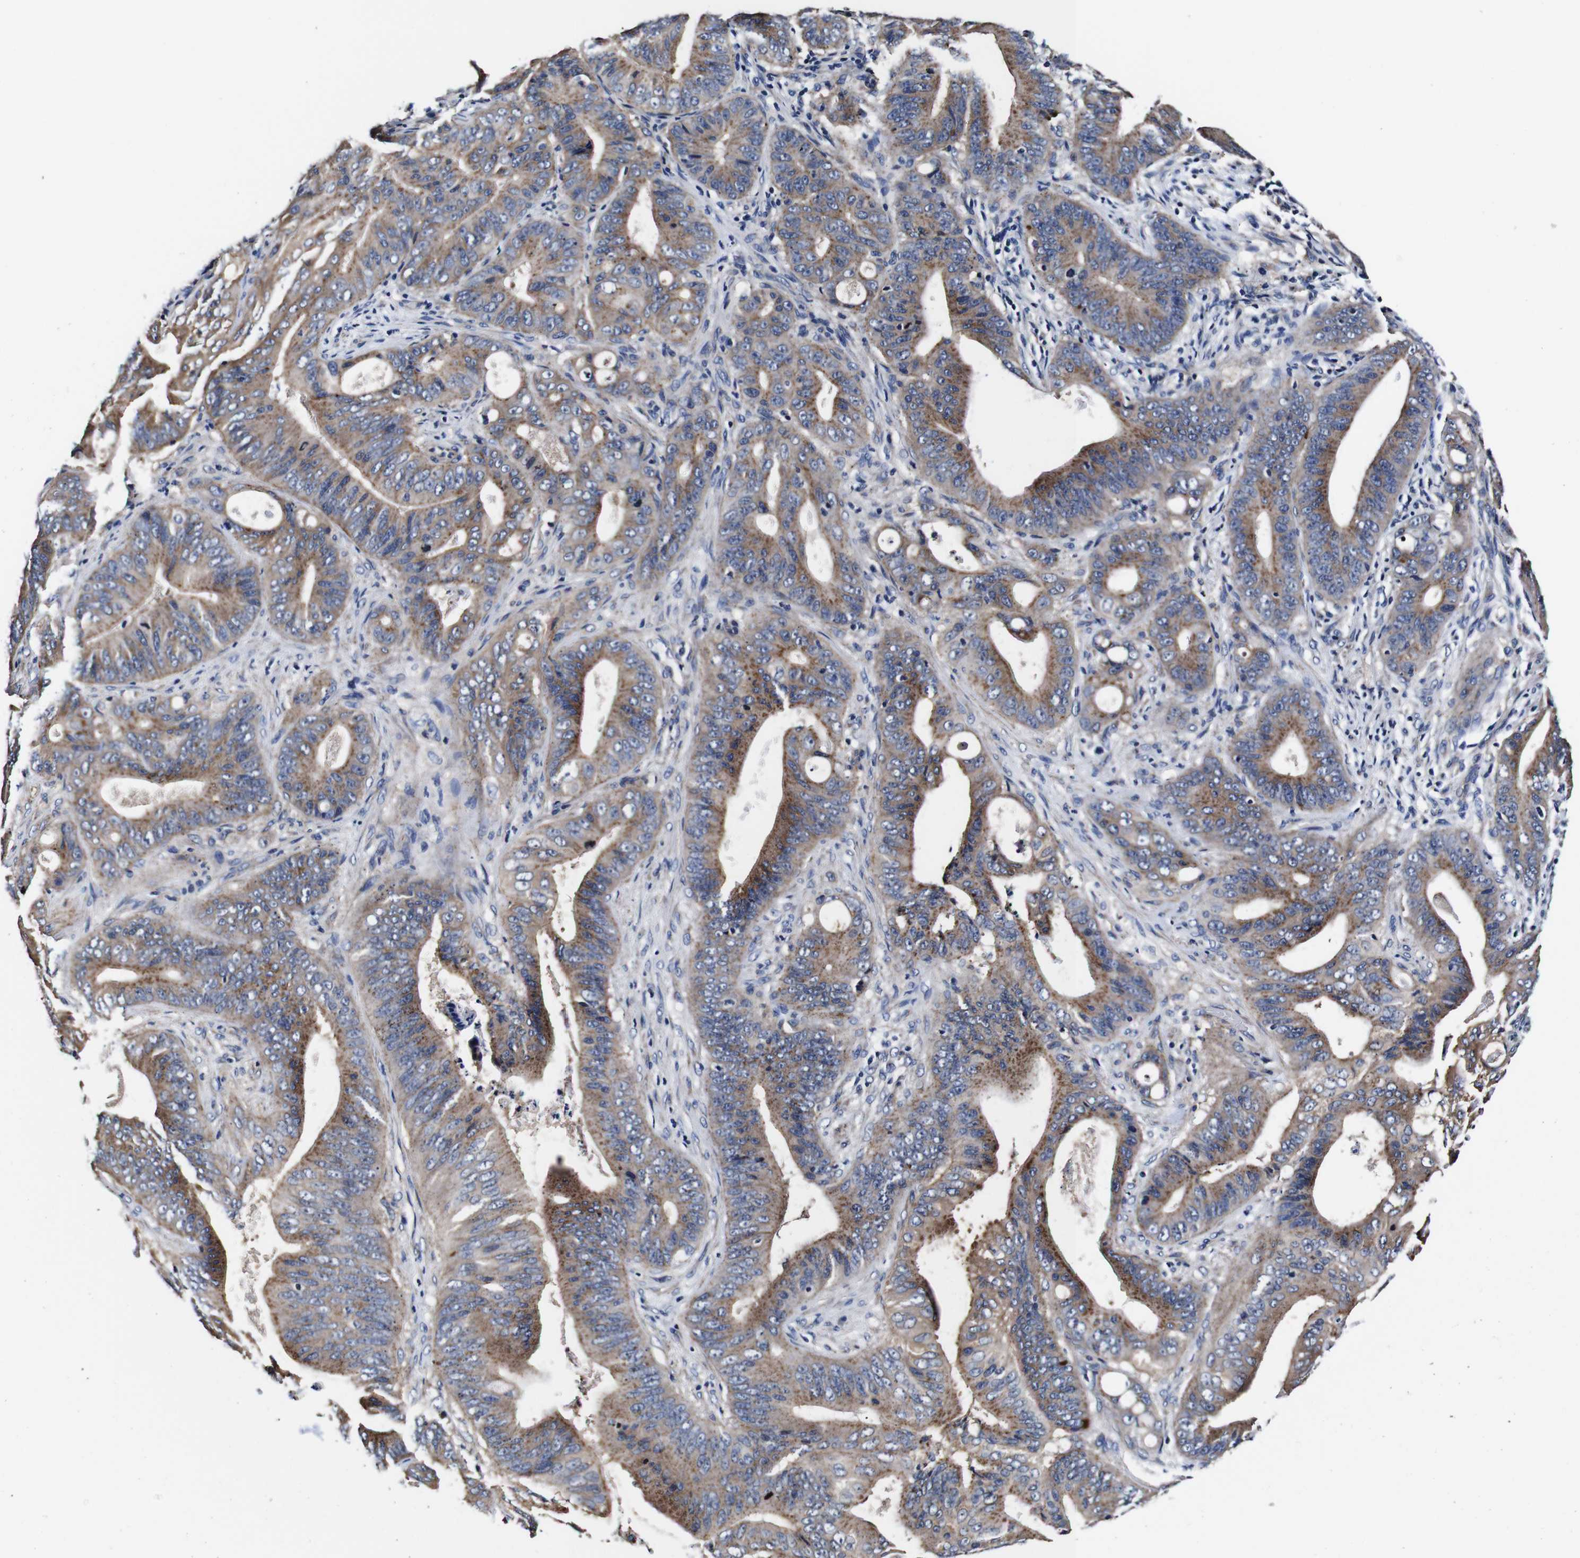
{"staining": {"intensity": "moderate", "quantity": ">75%", "location": "cytoplasmic/membranous"}, "tissue": "pancreatic cancer", "cell_type": "Tumor cells", "image_type": "cancer", "snomed": [{"axis": "morphology", "description": "Normal tissue, NOS"}, {"axis": "topography", "description": "Lymph node"}], "caption": "Human pancreatic cancer stained with a brown dye reveals moderate cytoplasmic/membranous positive positivity in about >75% of tumor cells.", "gene": "PDCD6IP", "patient": {"sex": "male", "age": 62}}